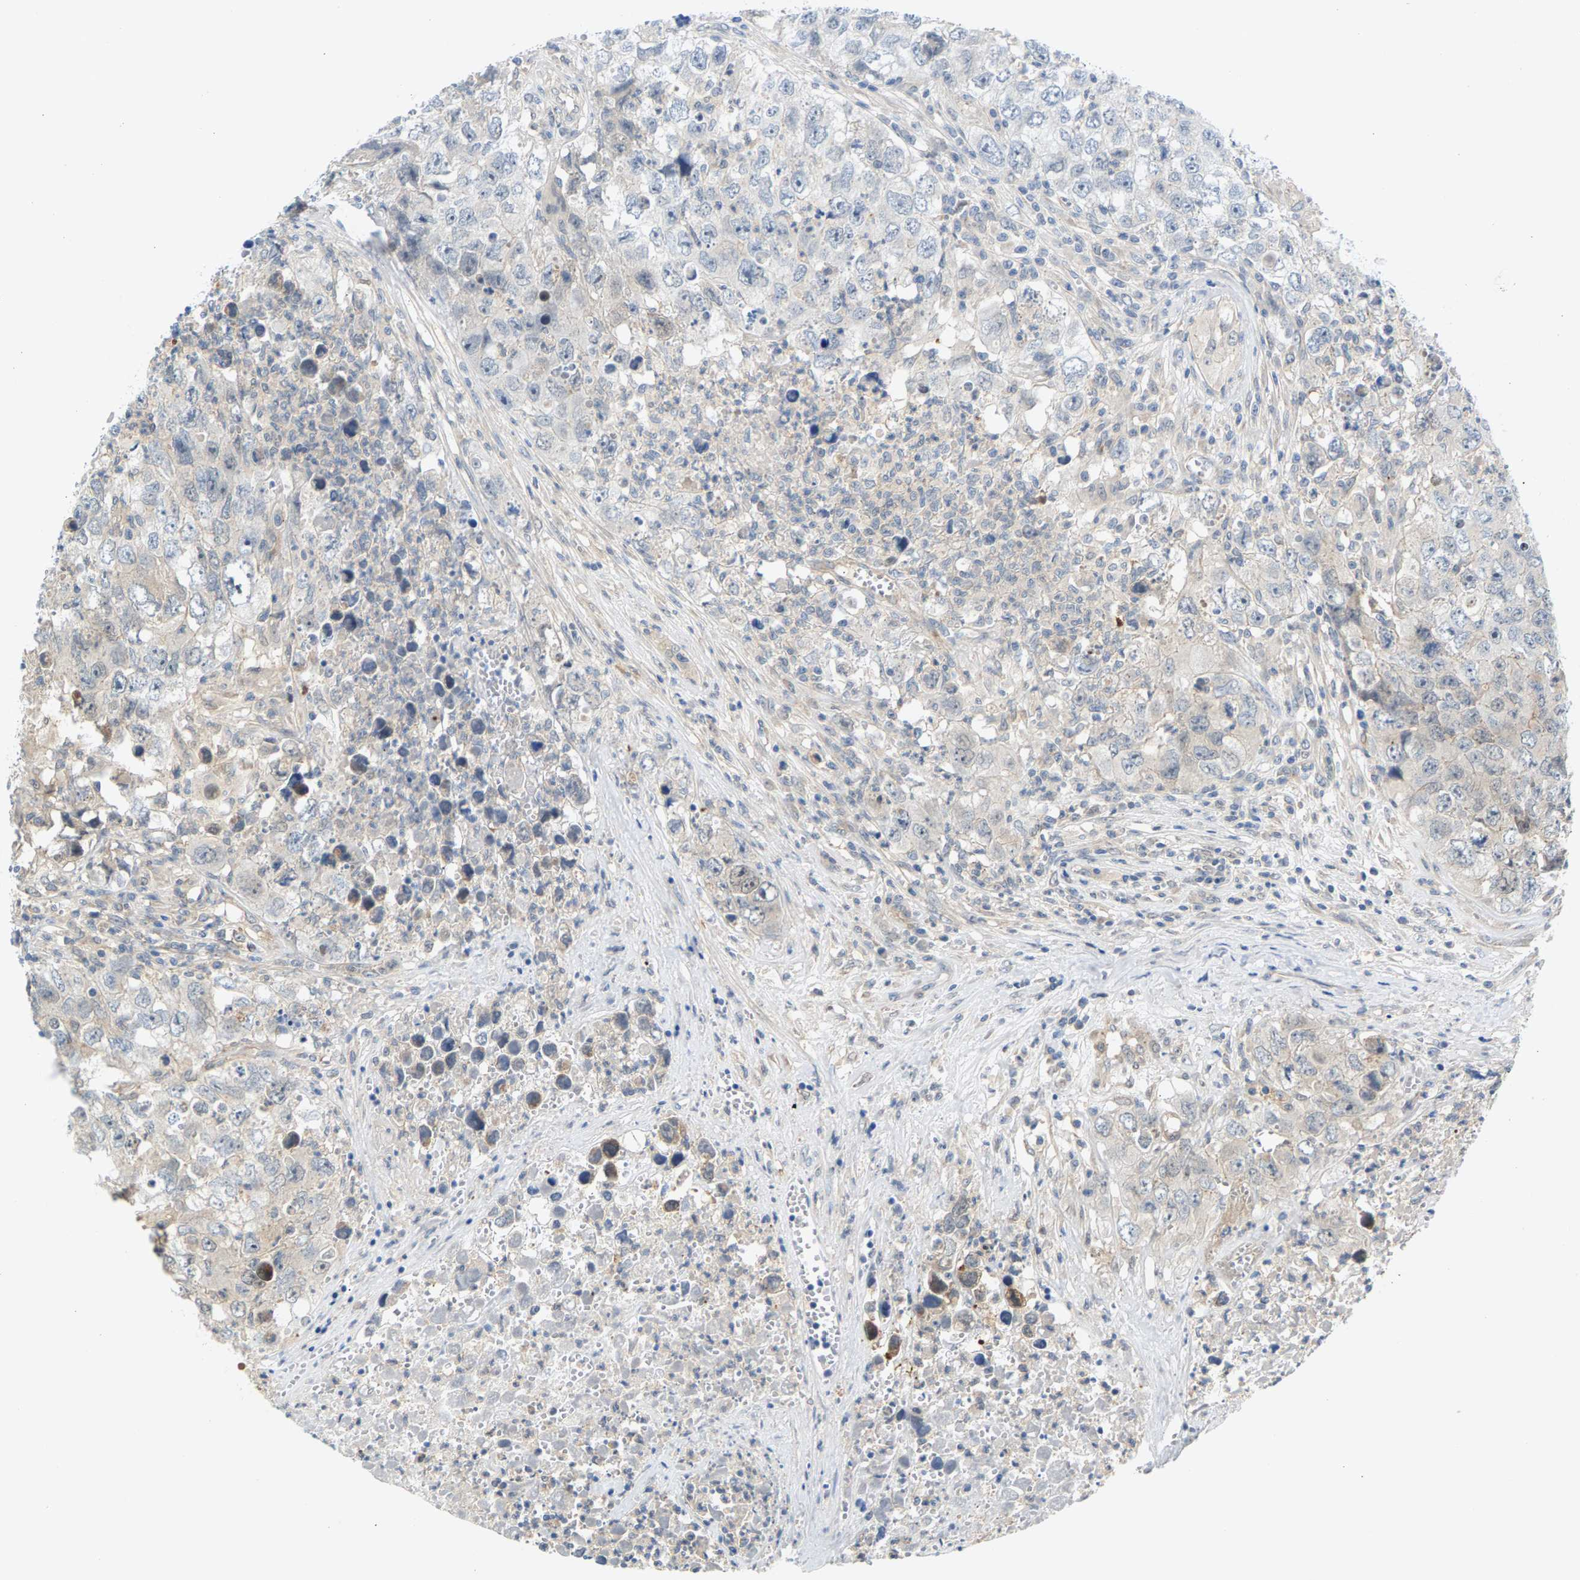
{"staining": {"intensity": "weak", "quantity": "<25%", "location": "cytoplasmic/membranous"}, "tissue": "testis cancer", "cell_type": "Tumor cells", "image_type": "cancer", "snomed": [{"axis": "morphology", "description": "Seminoma, NOS"}, {"axis": "morphology", "description": "Carcinoma, Embryonal, NOS"}, {"axis": "topography", "description": "Testis"}], "caption": "Embryonal carcinoma (testis) was stained to show a protein in brown. There is no significant staining in tumor cells. (DAB immunohistochemistry (IHC) with hematoxylin counter stain).", "gene": "KRTAP27-1", "patient": {"sex": "male", "age": 43}}